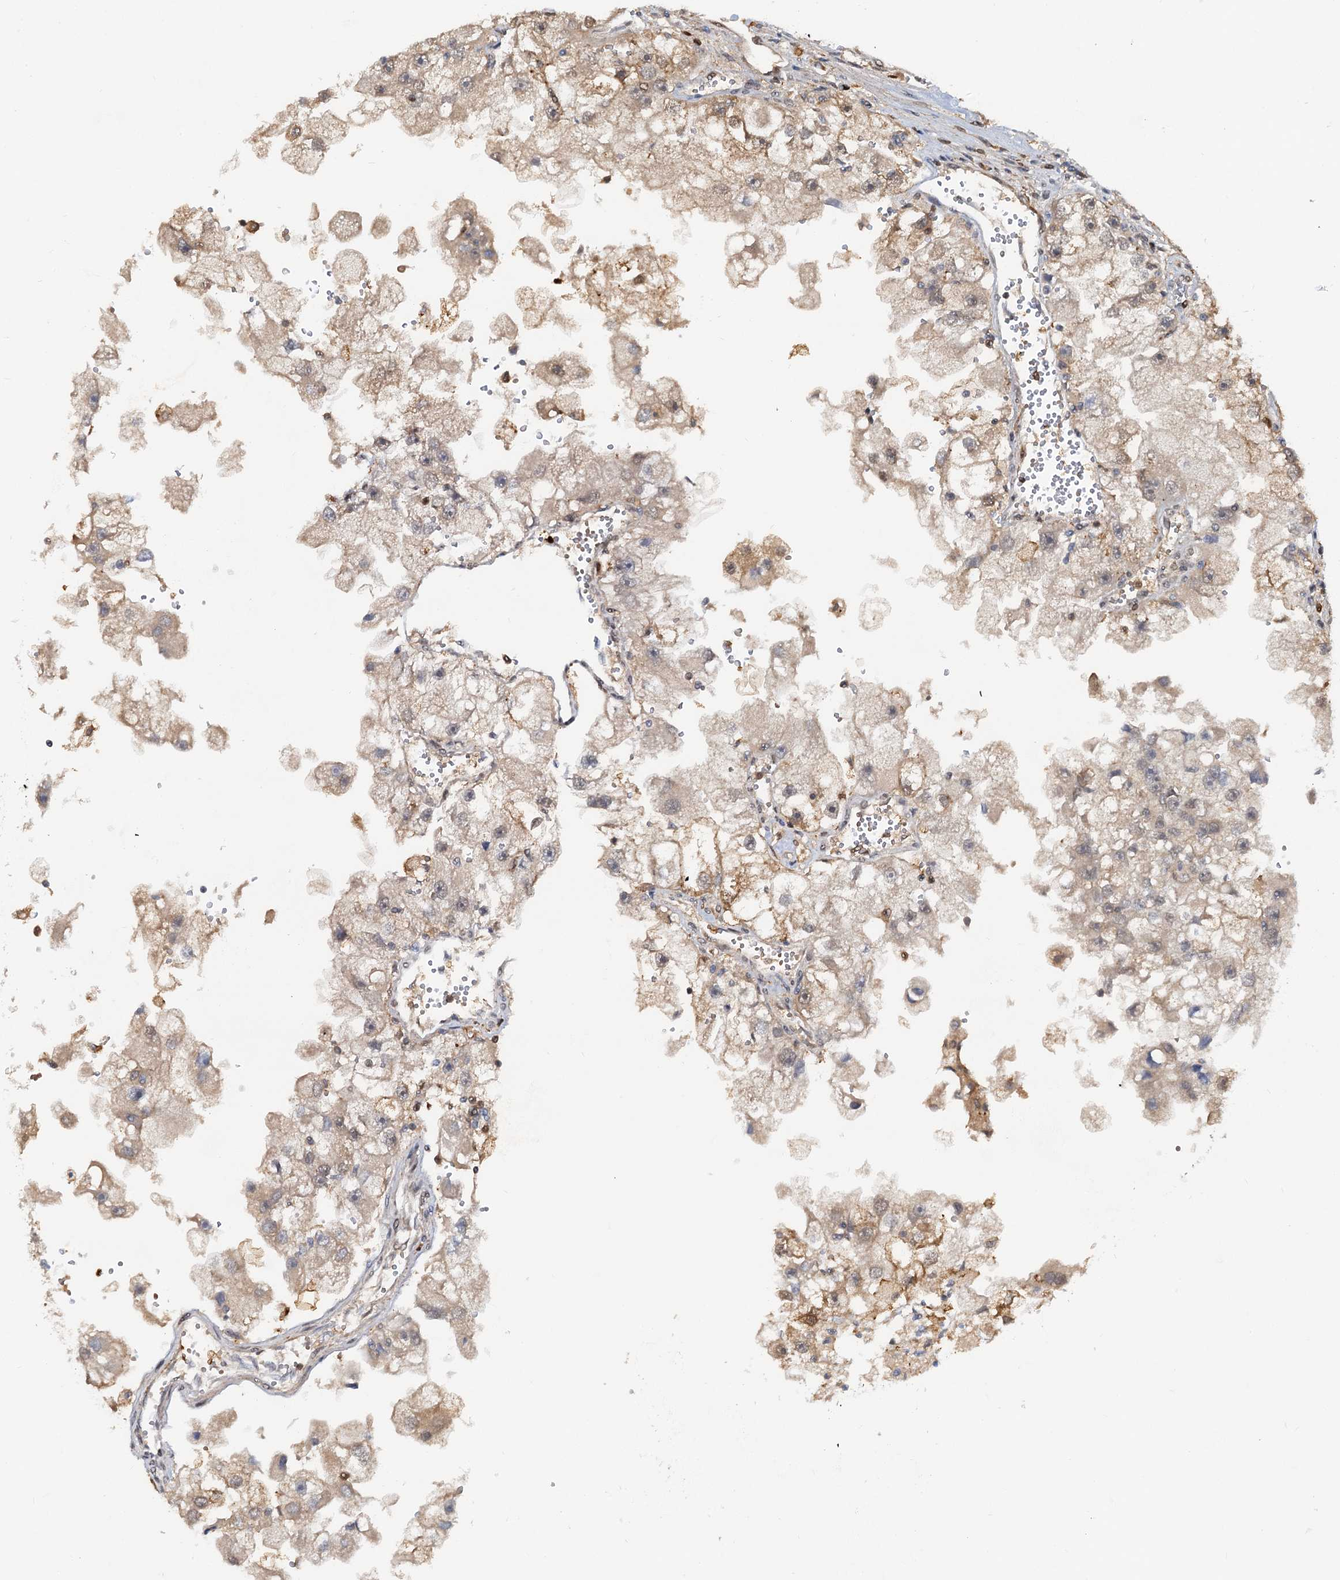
{"staining": {"intensity": "weak", "quantity": "25%-75%", "location": "cytoplasmic/membranous"}, "tissue": "renal cancer", "cell_type": "Tumor cells", "image_type": "cancer", "snomed": [{"axis": "morphology", "description": "Adenocarcinoma, NOS"}, {"axis": "topography", "description": "Kidney"}], "caption": "The histopathology image shows immunohistochemical staining of renal adenocarcinoma. There is weak cytoplasmic/membranous staining is appreciated in approximately 25%-75% of tumor cells.", "gene": "ZNF609", "patient": {"sex": "male", "age": 63}}